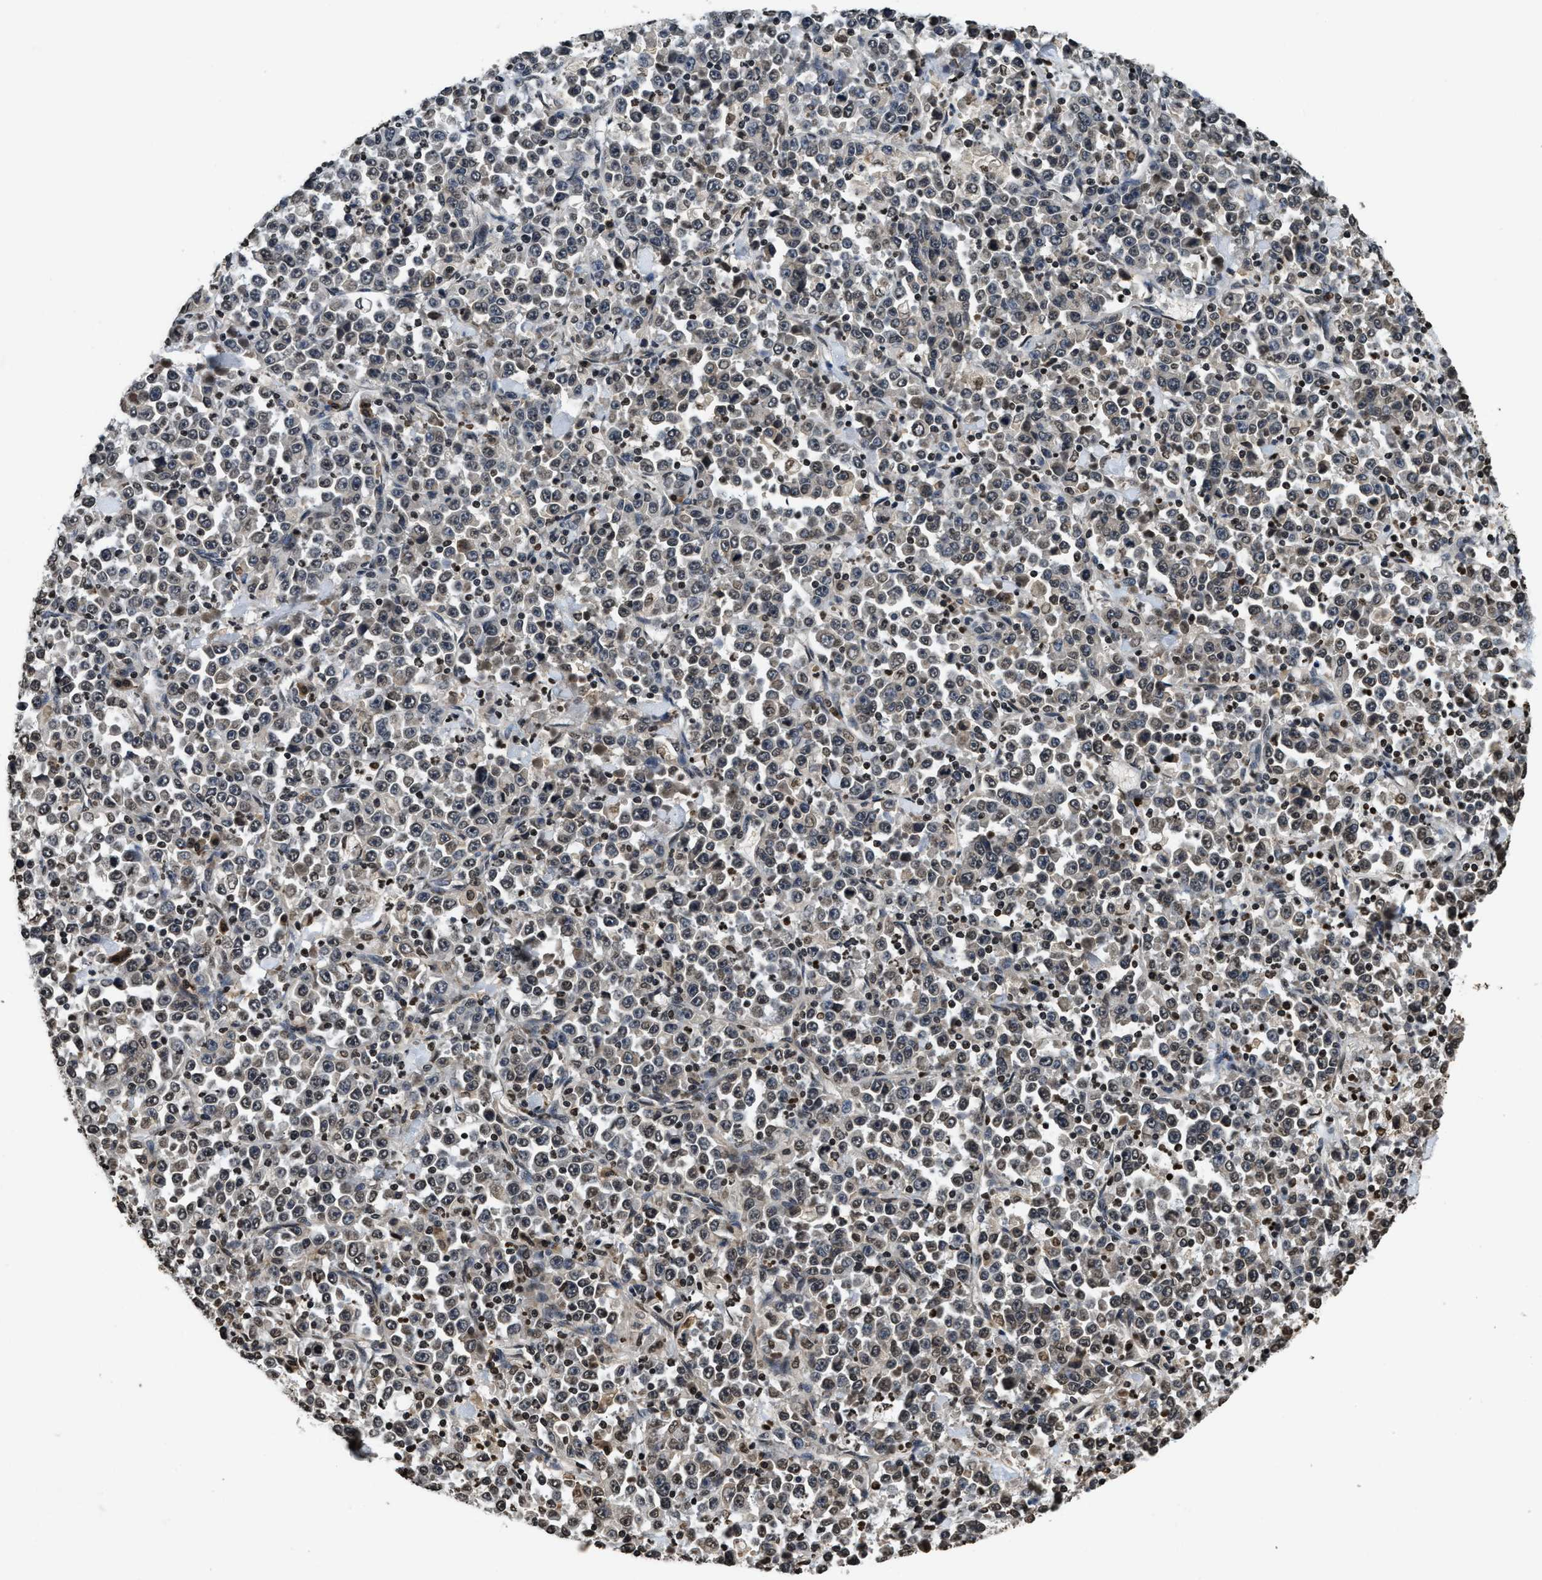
{"staining": {"intensity": "weak", "quantity": "<25%", "location": "nuclear"}, "tissue": "stomach cancer", "cell_type": "Tumor cells", "image_type": "cancer", "snomed": [{"axis": "morphology", "description": "Normal tissue, NOS"}, {"axis": "morphology", "description": "Adenocarcinoma, NOS"}, {"axis": "topography", "description": "Stomach, upper"}, {"axis": "topography", "description": "Stomach"}], "caption": "DAB (3,3'-diaminobenzidine) immunohistochemical staining of stomach cancer (adenocarcinoma) reveals no significant expression in tumor cells. (Stains: DAB immunohistochemistry with hematoxylin counter stain, Microscopy: brightfield microscopy at high magnification).", "gene": "DNASE1L3", "patient": {"sex": "male", "age": 59}}